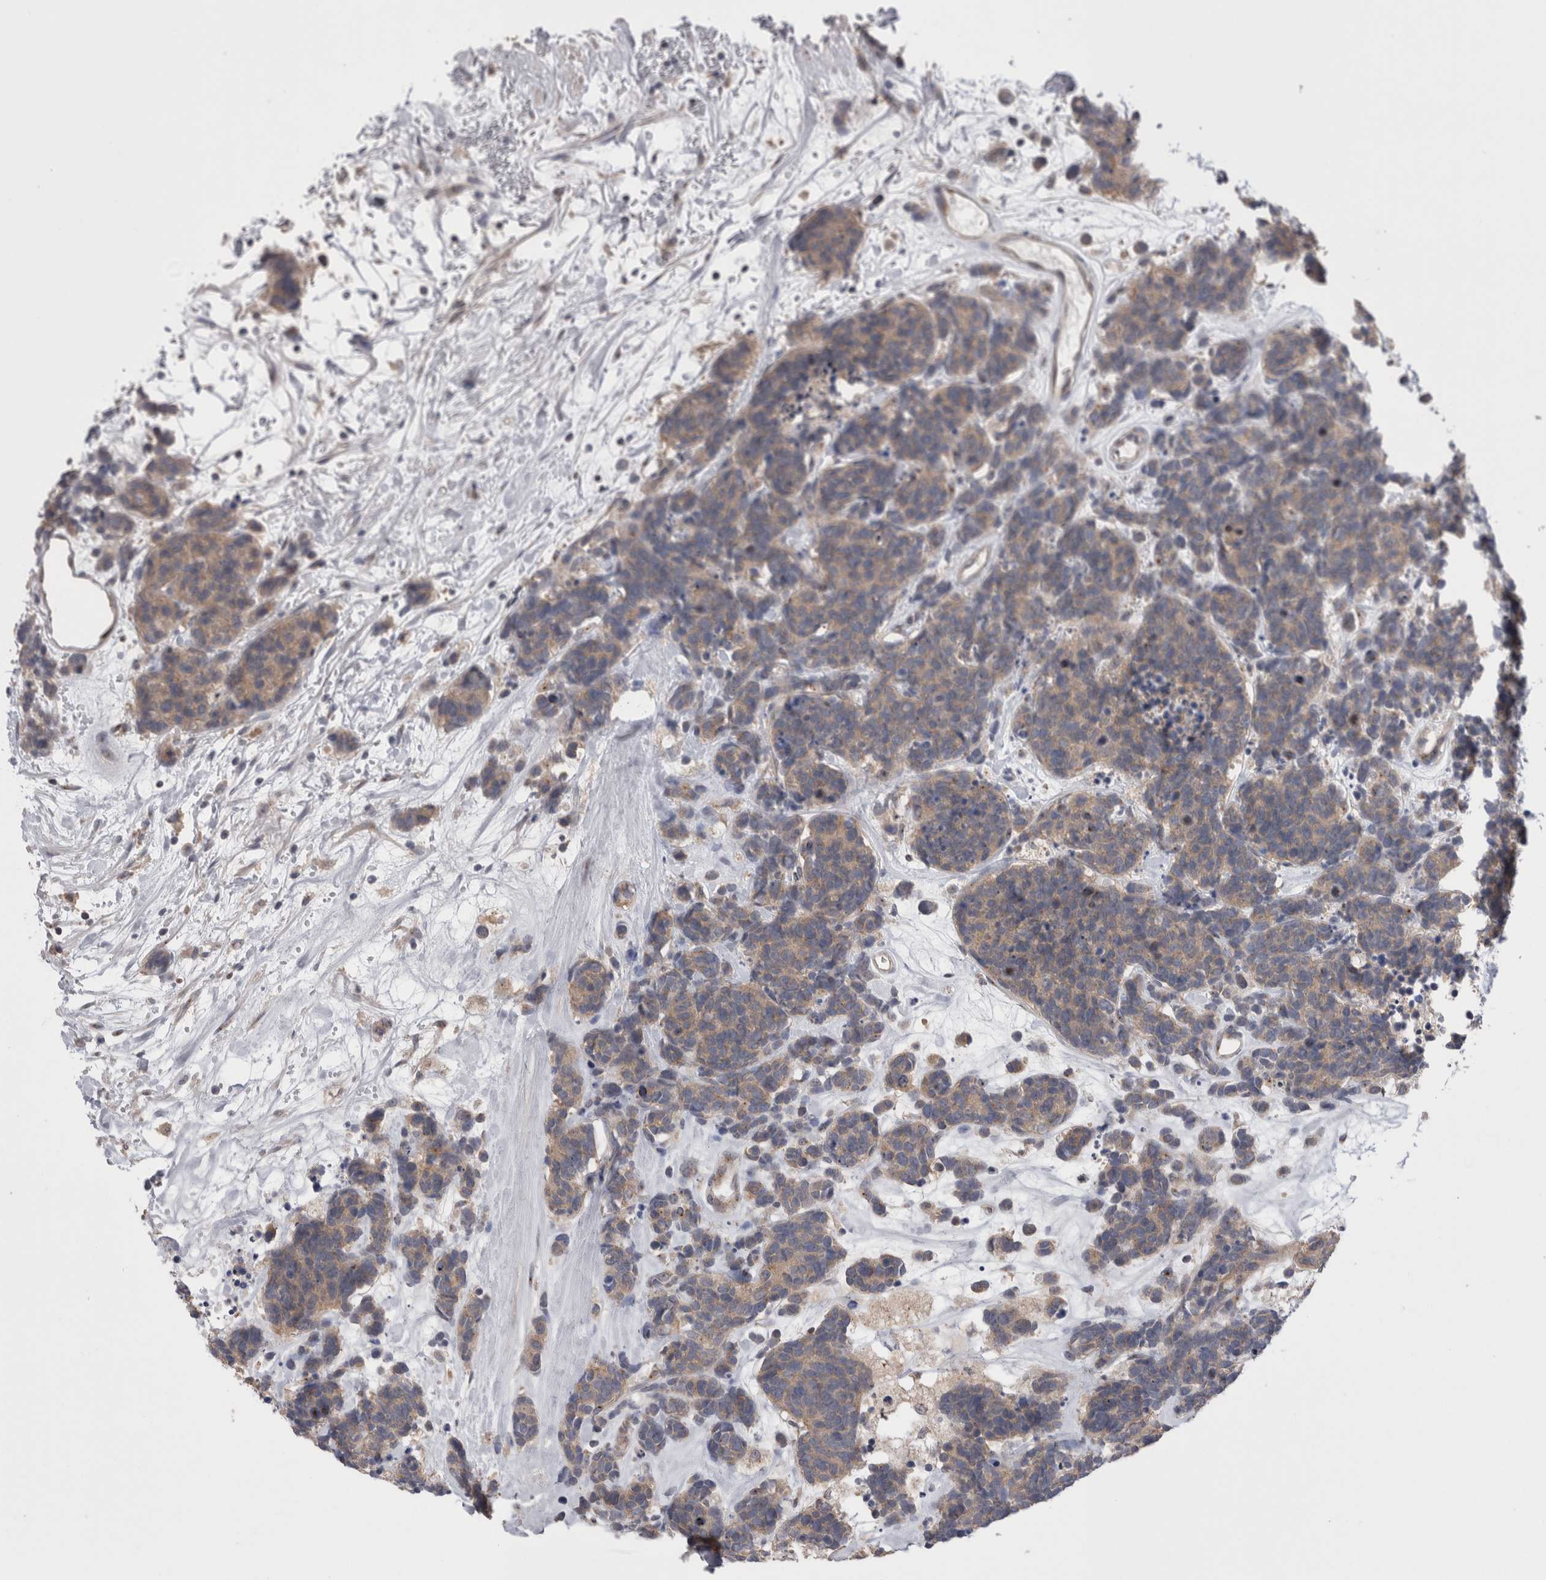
{"staining": {"intensity": "weak", "quantity": ">75%", "location": "cytoplasmic/membranous"}, "tissue": "carcinoid", "cell_type": "Tumor cells", "image_type": "cancer", "snomed": [{"axis": "morphology", "description": "Carcinoma, NOS"}, {"axis": "morphology", "description": "Carcinoid, malignant, NOS"}, {"axis": "topography", "description": "Urinary bladder"}], "caption": "A low amount of weak cytoplasmic/membranous positivity is appreciated in approximately >75% of tumor cells in carcinoid tissue.", "gene": "DCTN6", "patient": {"sex": "male", "age": 57}}